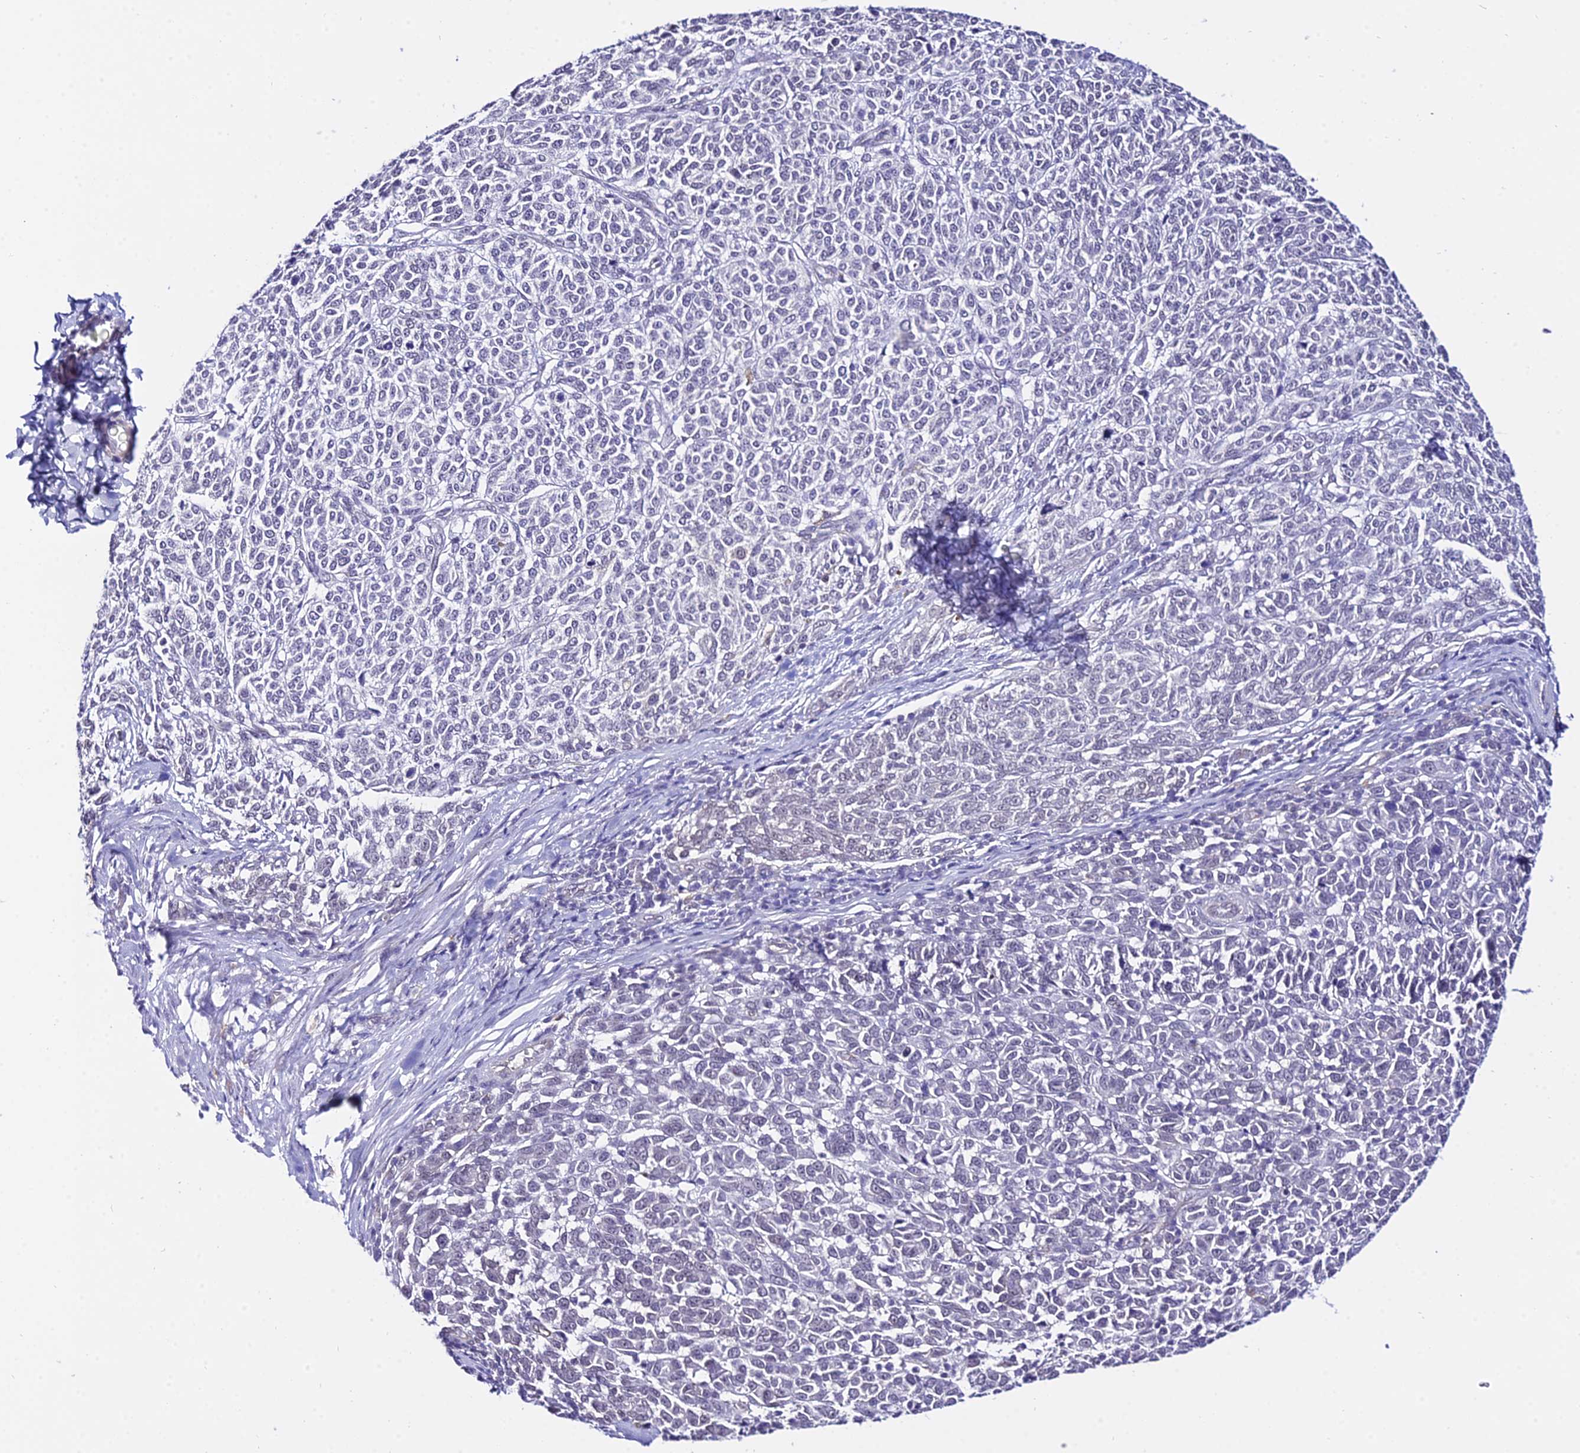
{"staining": {"intensity": "negative", "quantity": "none", "location": "none"}, "tissue": "melanoma", "cell_type": "Tumor cells", "image_type": "cancer", "snomed": [{"axis": "morphology", "description": "Malignant melanoma, NOS"}, {"axis": "topography", "description": "Skin"}], "caption": "Tumor cells are negative for protein expression in human malignant melanoma. (DAB IHC visualized using brightfield microscopy, high magnification).", "gene": "POLR2I", "patient": {"sex": "male", "age": 49}}